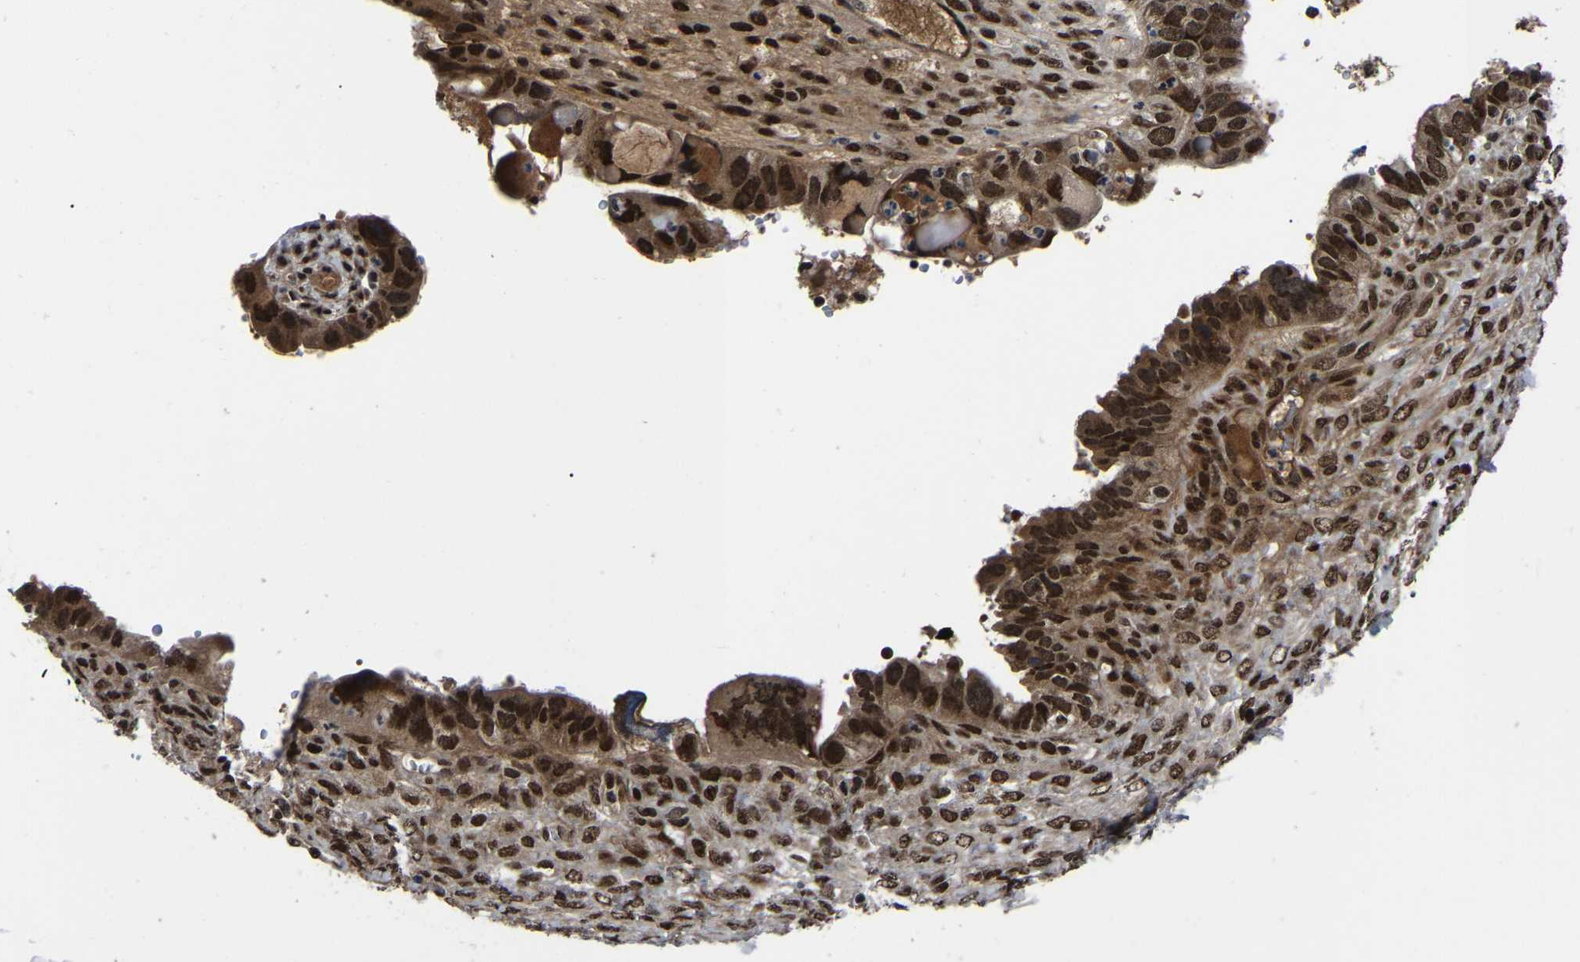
{"staining": {"intensity": "strong", "quantity": ">75%", "location": "nuclear"}, "tissue": "ovarian cancer", "cell_type": "Tumor cells", "image_type": "cancer", "snomed": [{"axis": "morphology", "description": "Cystadenocarcinoma, serous, NOS"}, {"axis": "topography", "description": "Ovary"}], "caption": "Strong nuclear protein expression is seen in about >75% of tumor cells in ovarian cancer.", "gene": "TRIM35", "patient": {"sex": "female", "age": 79}}